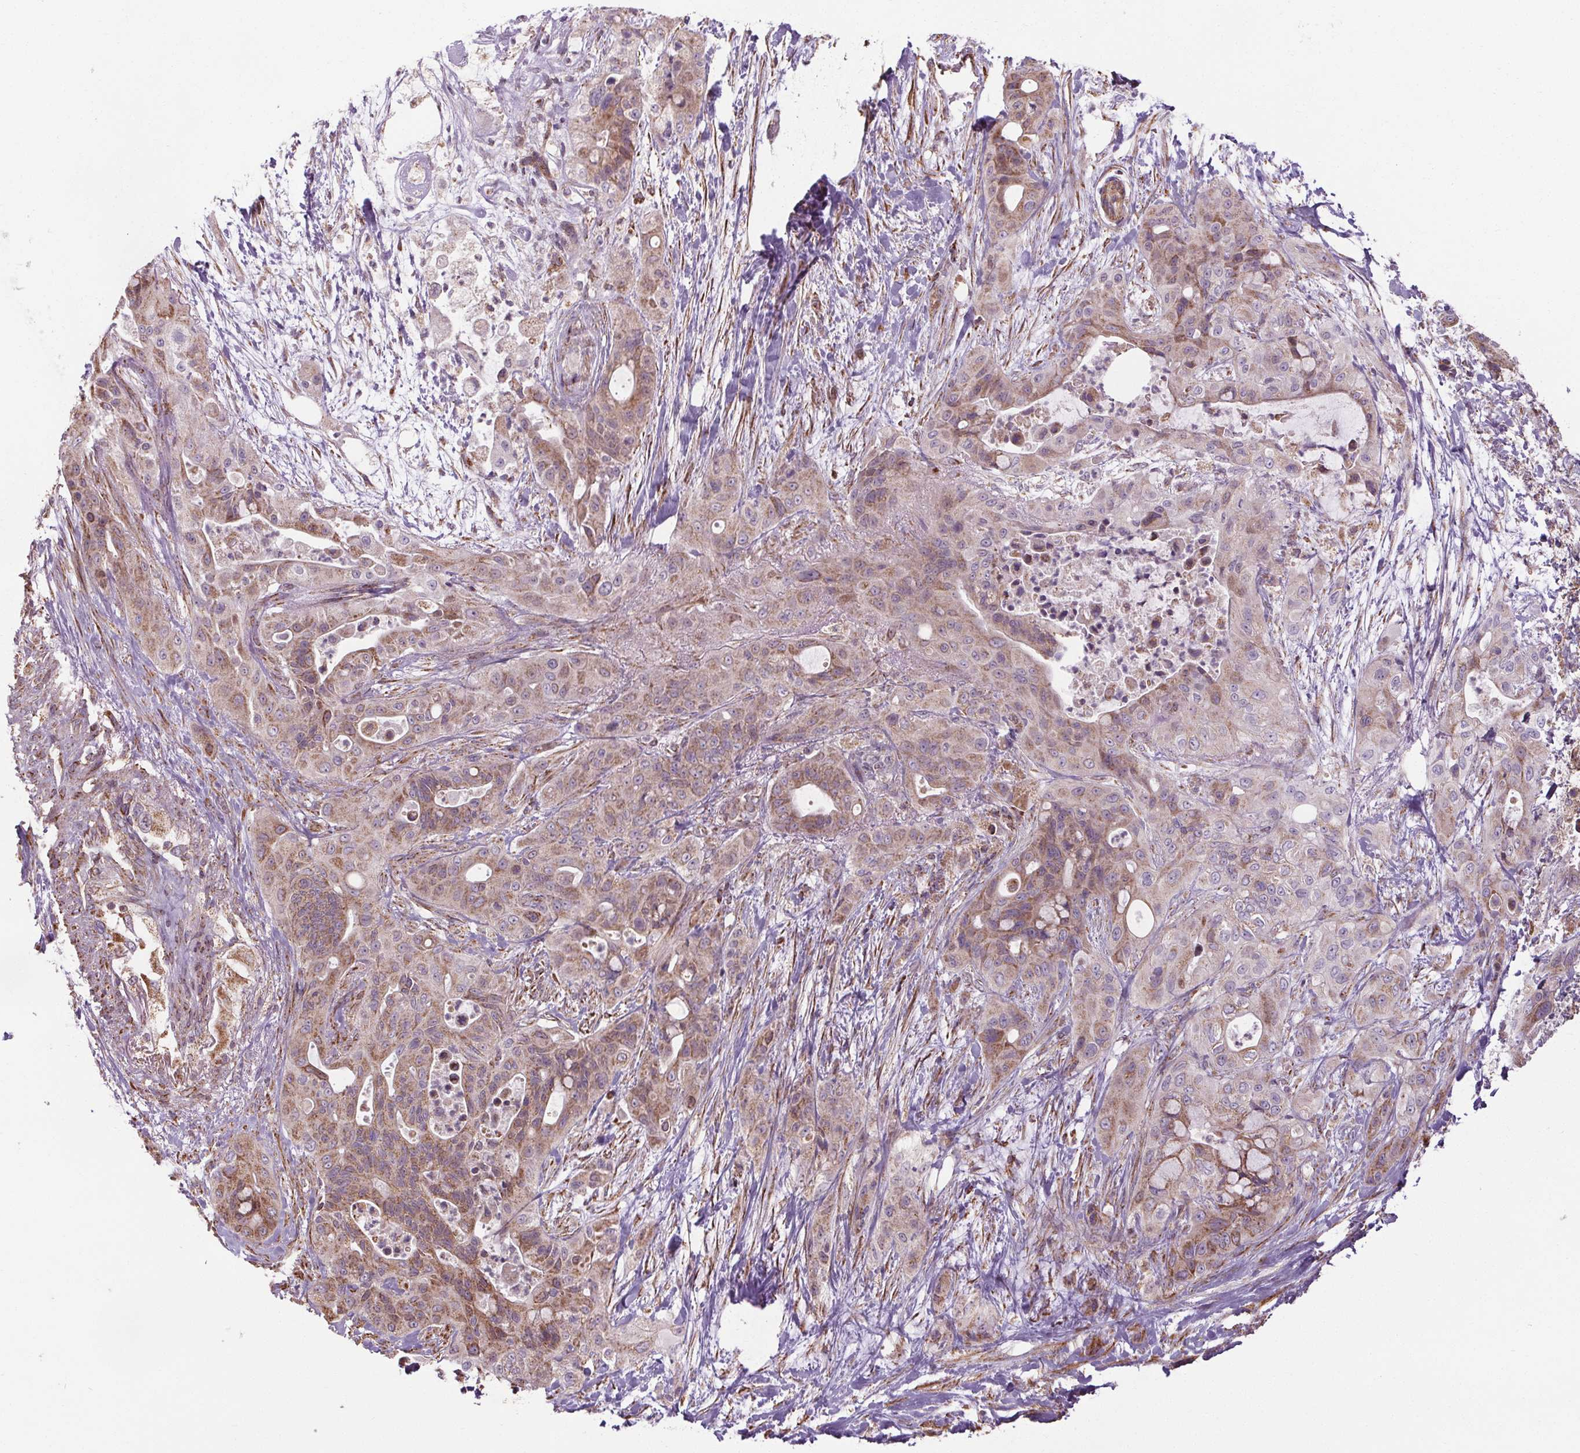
{"staining": {"intensity": "moderate", "quantity": ">75%", "location": "cytoplasmic/membranous"}, "tissue": "pancreatic cancer", "cell_type": "Tumor cells", "image_type": "cancer", "snomed": [{"axis": "morphology", "description": "Adenocarcinoma, NOS"}, {"axis": "topography", "description": "Pancreas"}], "caption": "Protein staining shows moderate cytoplasmic/membranous expression in approximately >75% of tumor cells in pancreatic cancer (adenocarcinoma).", "gene": "ZNF548", "patient": {"sex": "male", "age": 71}}